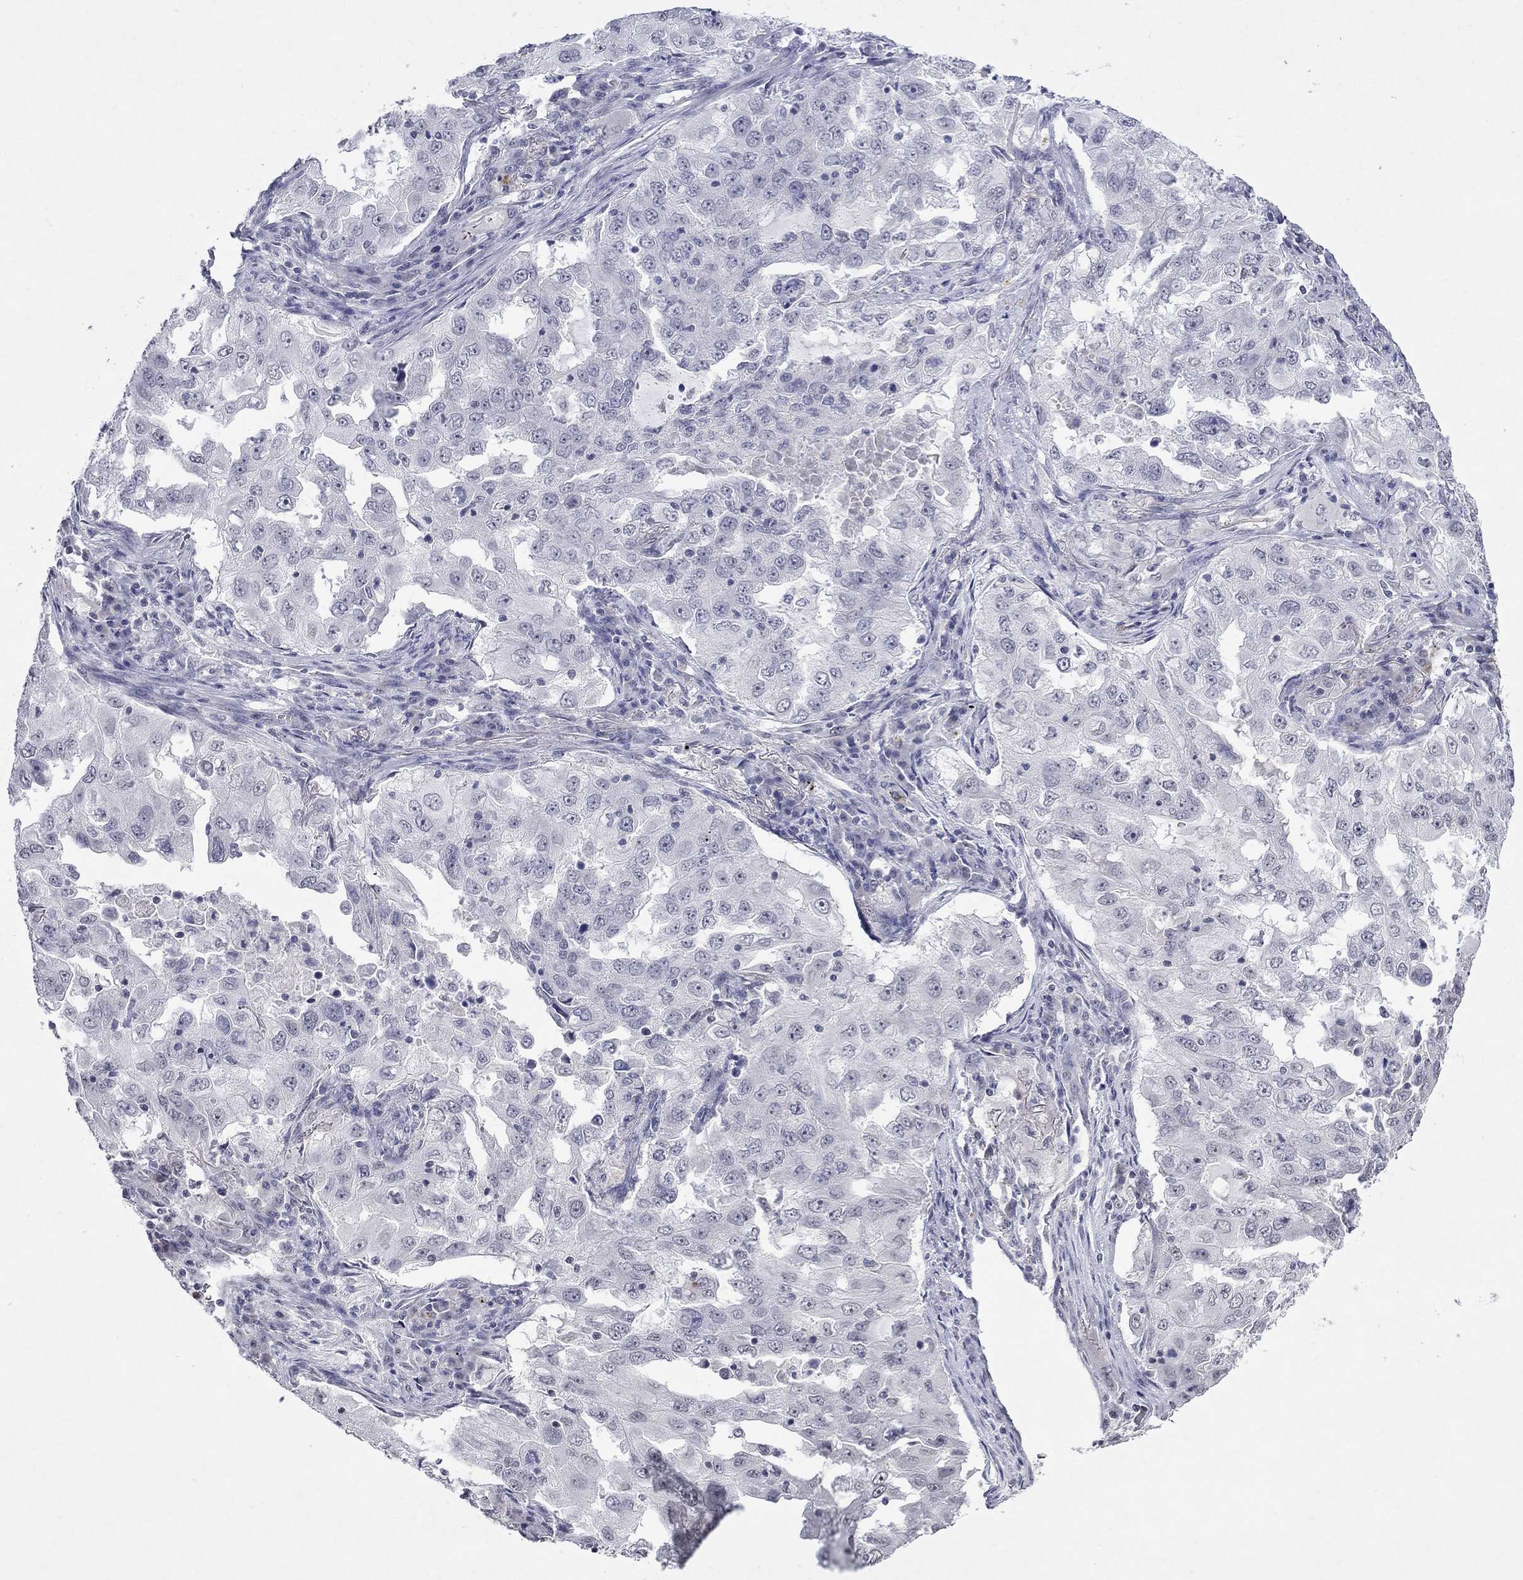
{"staining": {"intensity": "negative", "quantity": "none", "location": "none"}, "tissue": "lung cancer", "cell_type": "Tumor cells", "image_type": "cancer", "snomed": [{"axis": "morphology", "description": "Adenocarcinoma, NOS"}, {"axis": "topography", "description": "Lung"}], "caption": "Adenocarcinoma (lung) was stained to show a protein in brown. There is no significant staining in tumor cells. The staining was performed using DAB to visualize the protein expression in brown, while the nuclei were stained in blue with hematoxylin (Magnification: 20x).", "gene": "TMEM143", "patient": {"sex": "female", "age": 61}}